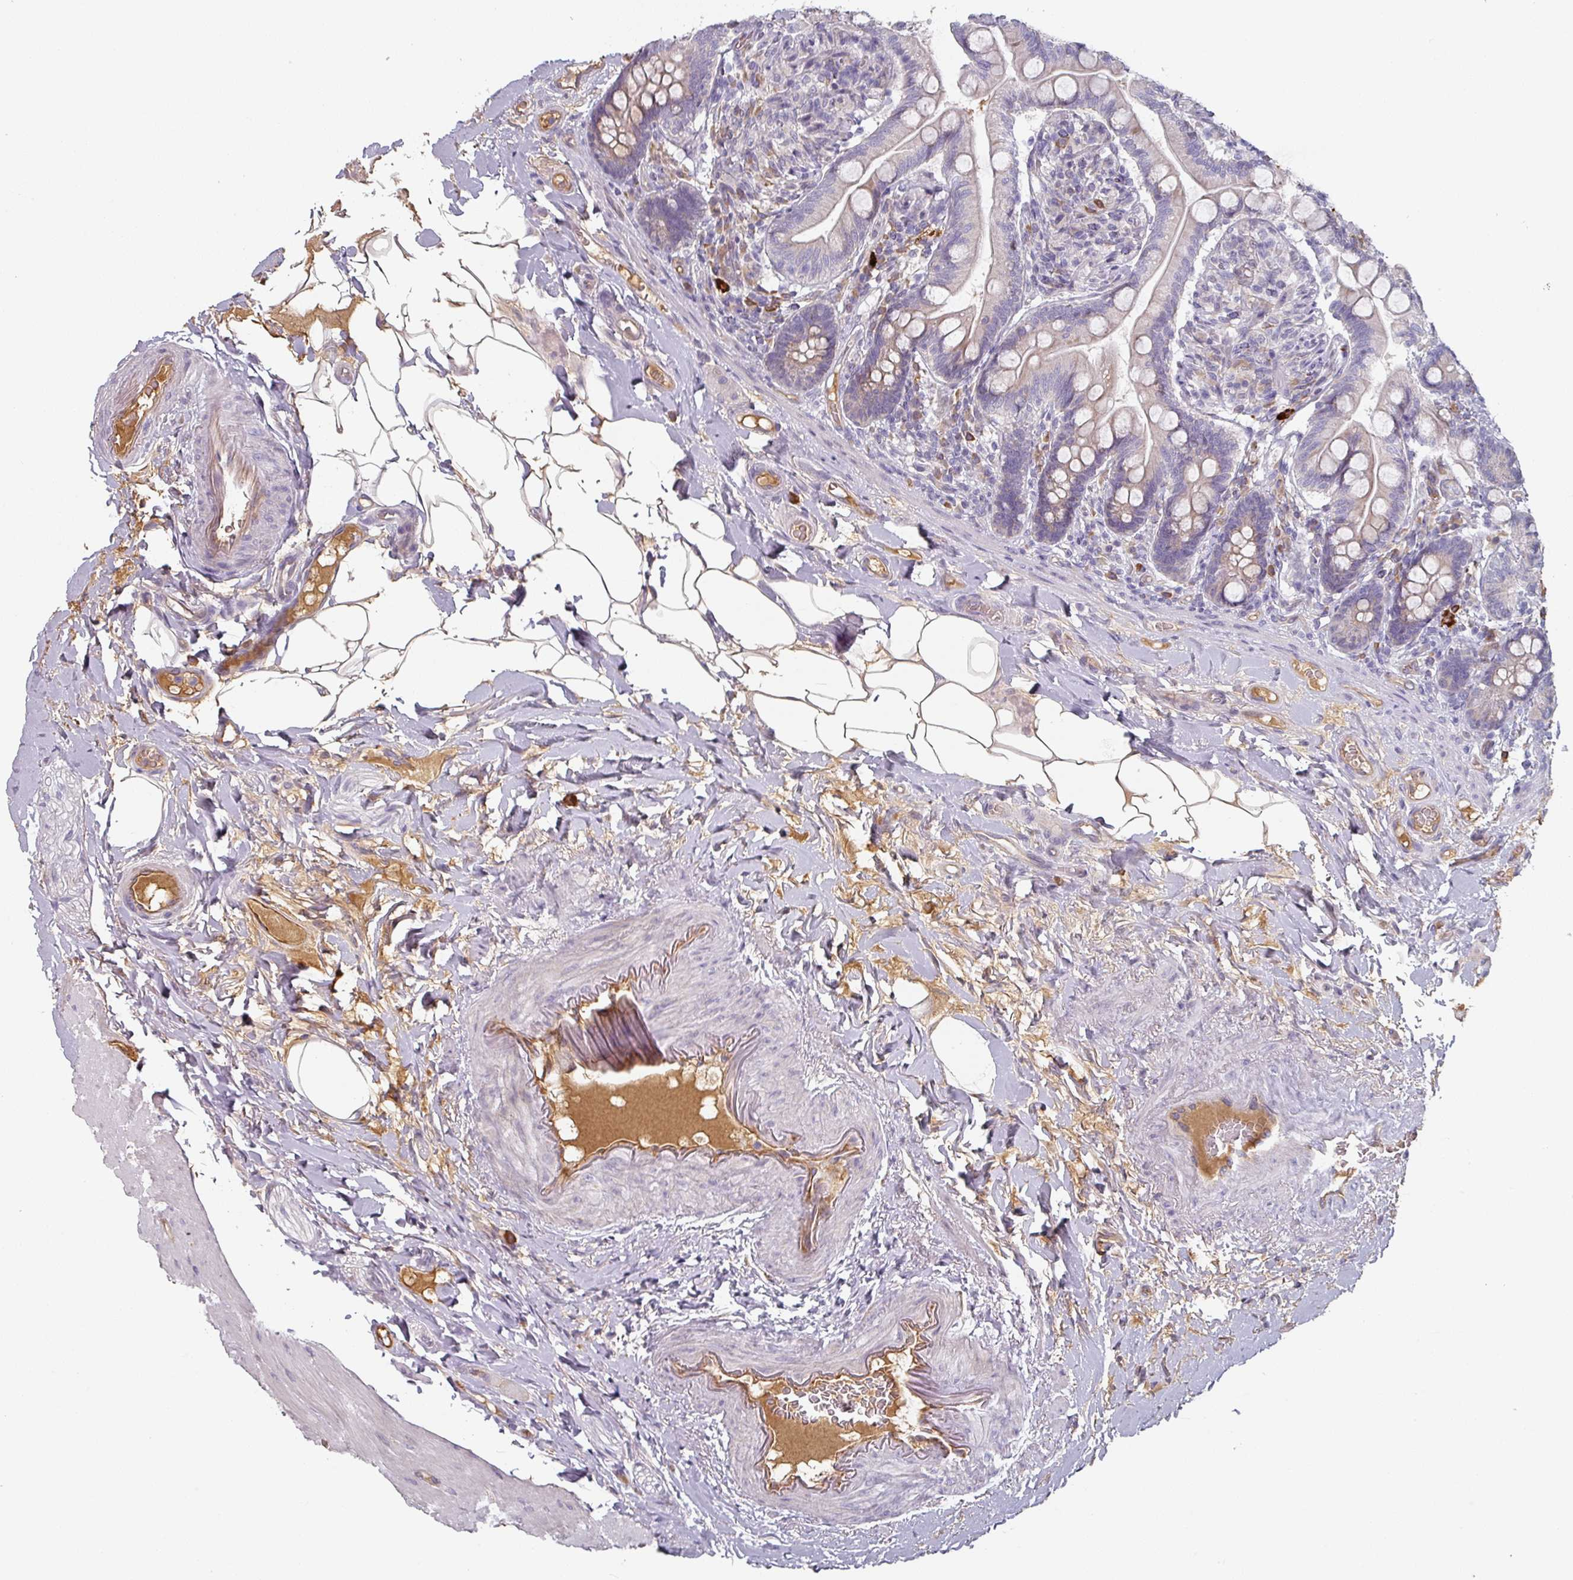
{"staining": {"intensity": "moderate", "quantity": "25%-75%", "location": "cytoplasmic/membranous"}, "tissue": "small intestine", "cell_type": "Glandular cells", "image_type": "normal", "snomed": [{"axis": "morphology", "description": "Normal tissue, NOS"}, {"axis": "topography", "description": "Small intestine"}], "caption": "Immunohistochemistry (DAB) staining of unremarkable small intestine displays moderate cytoplasmic/membranous protein staining in about 25%-75% of glandular cells. The staining is performed using DAB brown chromogen to label protein expression. The nuclei are counter-stained blue using hematoxylin.", "gene": "CEP78", "patient": {"sex": "female", "age": 64}}